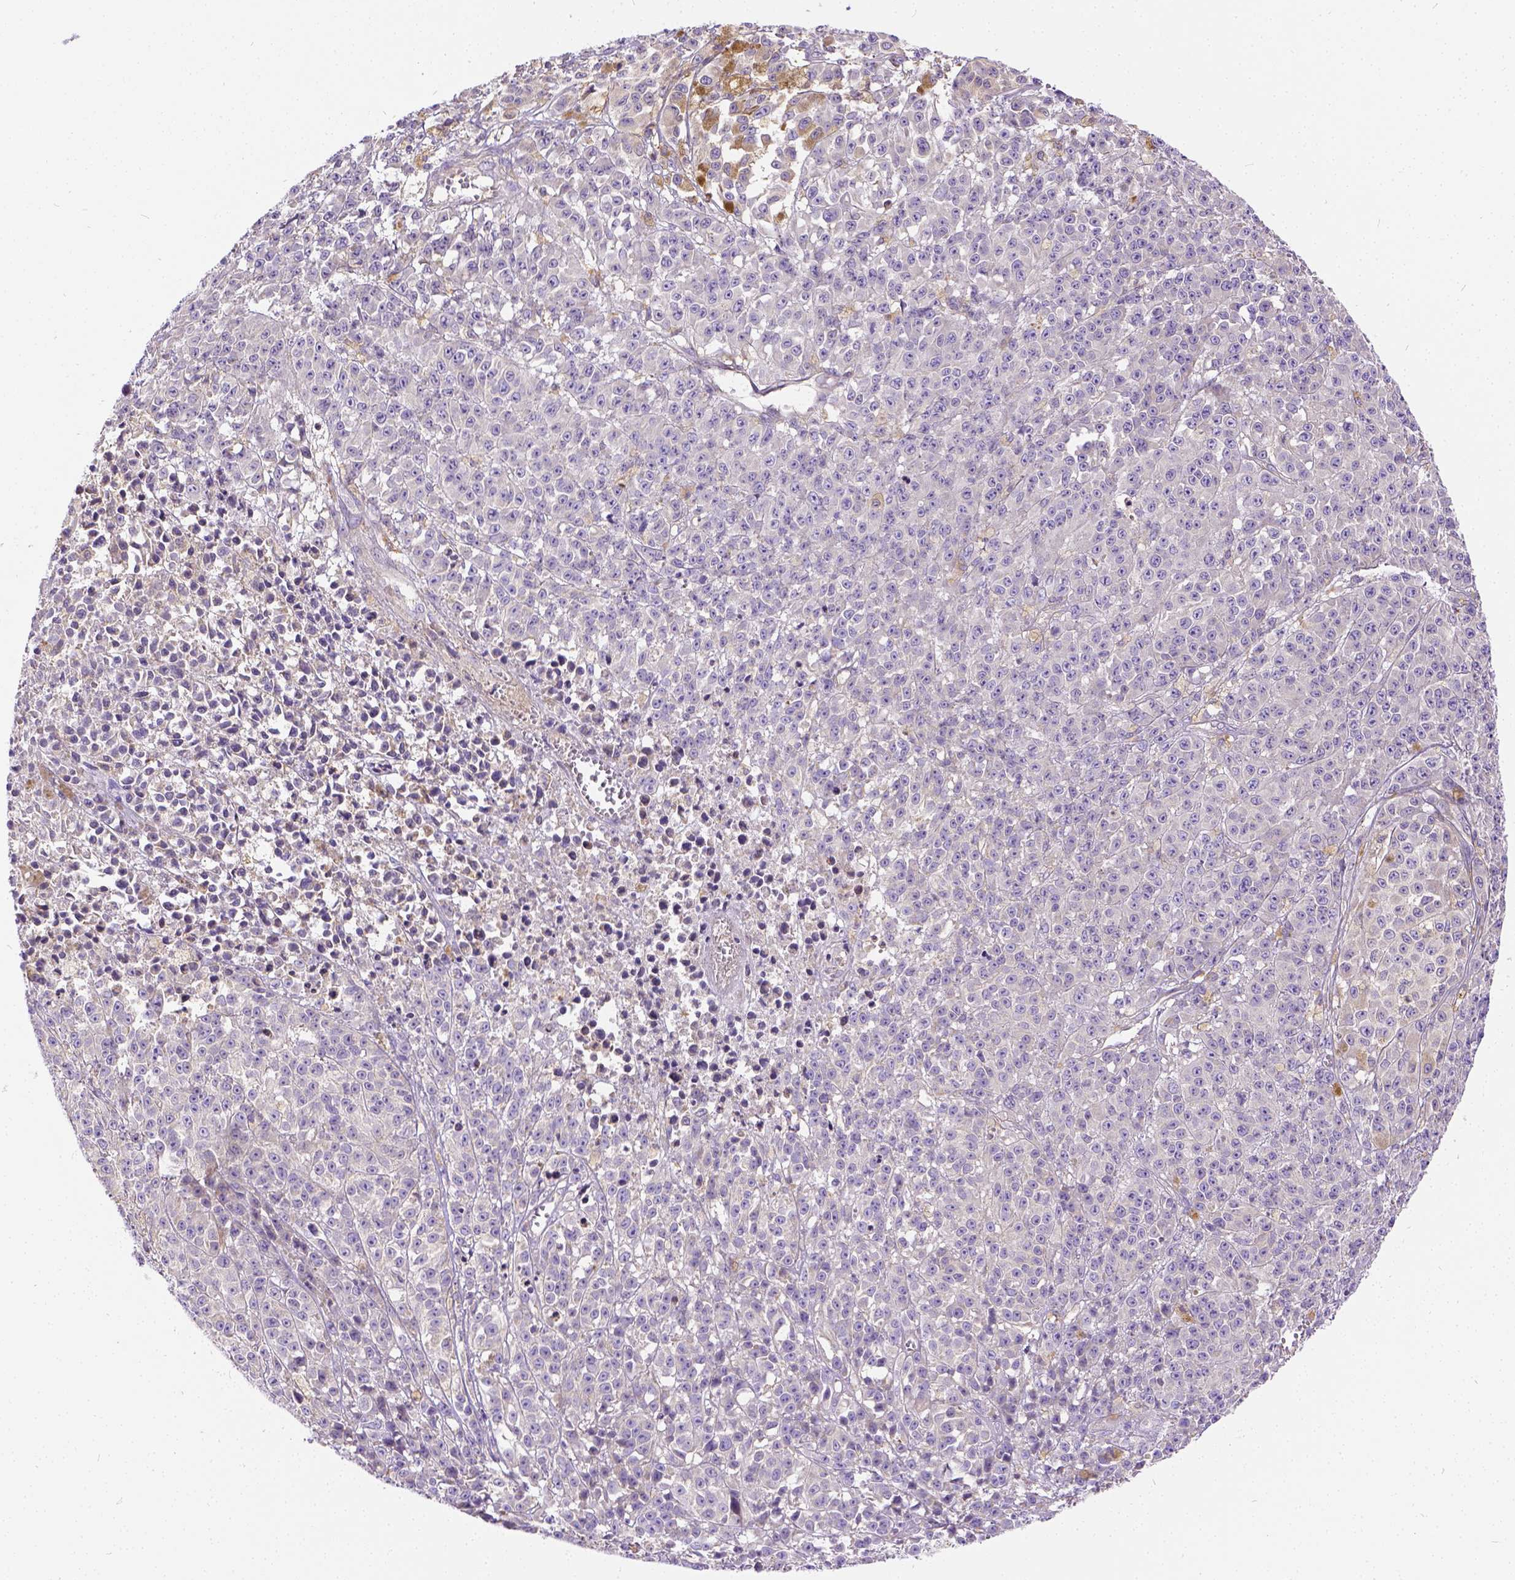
{"staining": {"intensity": "negative", "quantity": "none", "location": "none"}, "tissue": "melanoma", "cell_type": "Tumor cells", "image_type": "cancer", "snomed": [{"axis": "morphology", "description": "Malignant melanoma, NOS"}, {"axis": "topography", "description": "Skin"}], "caption": "IHC of human malignant melanoma displays no positivity in tumor cells.", "gene": "CADM4", "patient": {"sex": "female", "age": 58}}